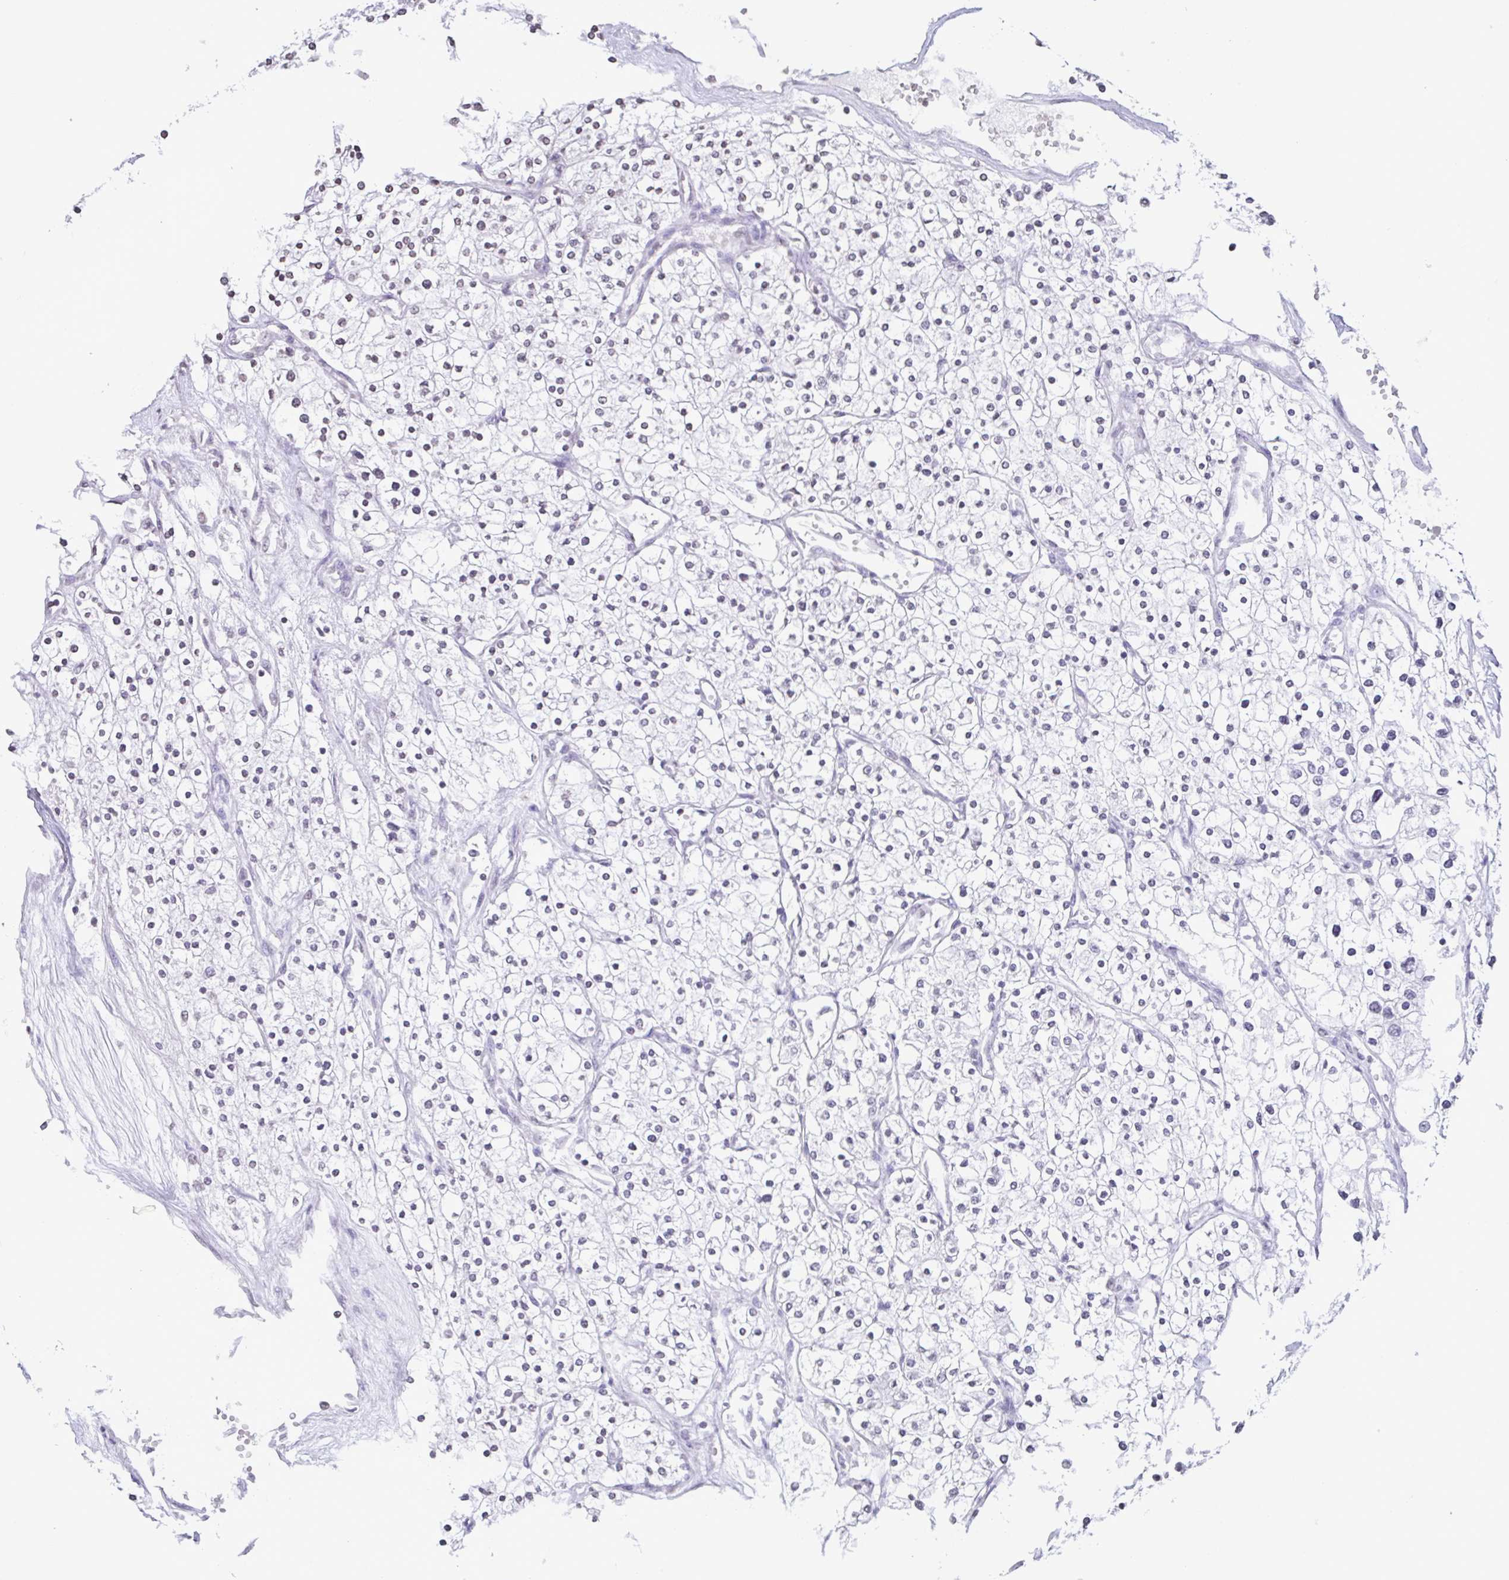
{"staining": {"intensity": "negative", "quantity": "none", "location": "none"}, "tissue": "renal cancer", "cell_type": "Tumor cells", "image_type": "cancer", "snomed": [{"axis": "morphology", "description": "Adenocarcinoma, NOS"}, {"axis": "topography", "description": "Kidney"}], "caption": "Immunohistochemistry micrograph of renal adenocarcinoma stained for a protein (brown), which reveals no positivity in tumor cells.", "gene": "VCY1B", "patient": {"sex": "male", "age": 80}}